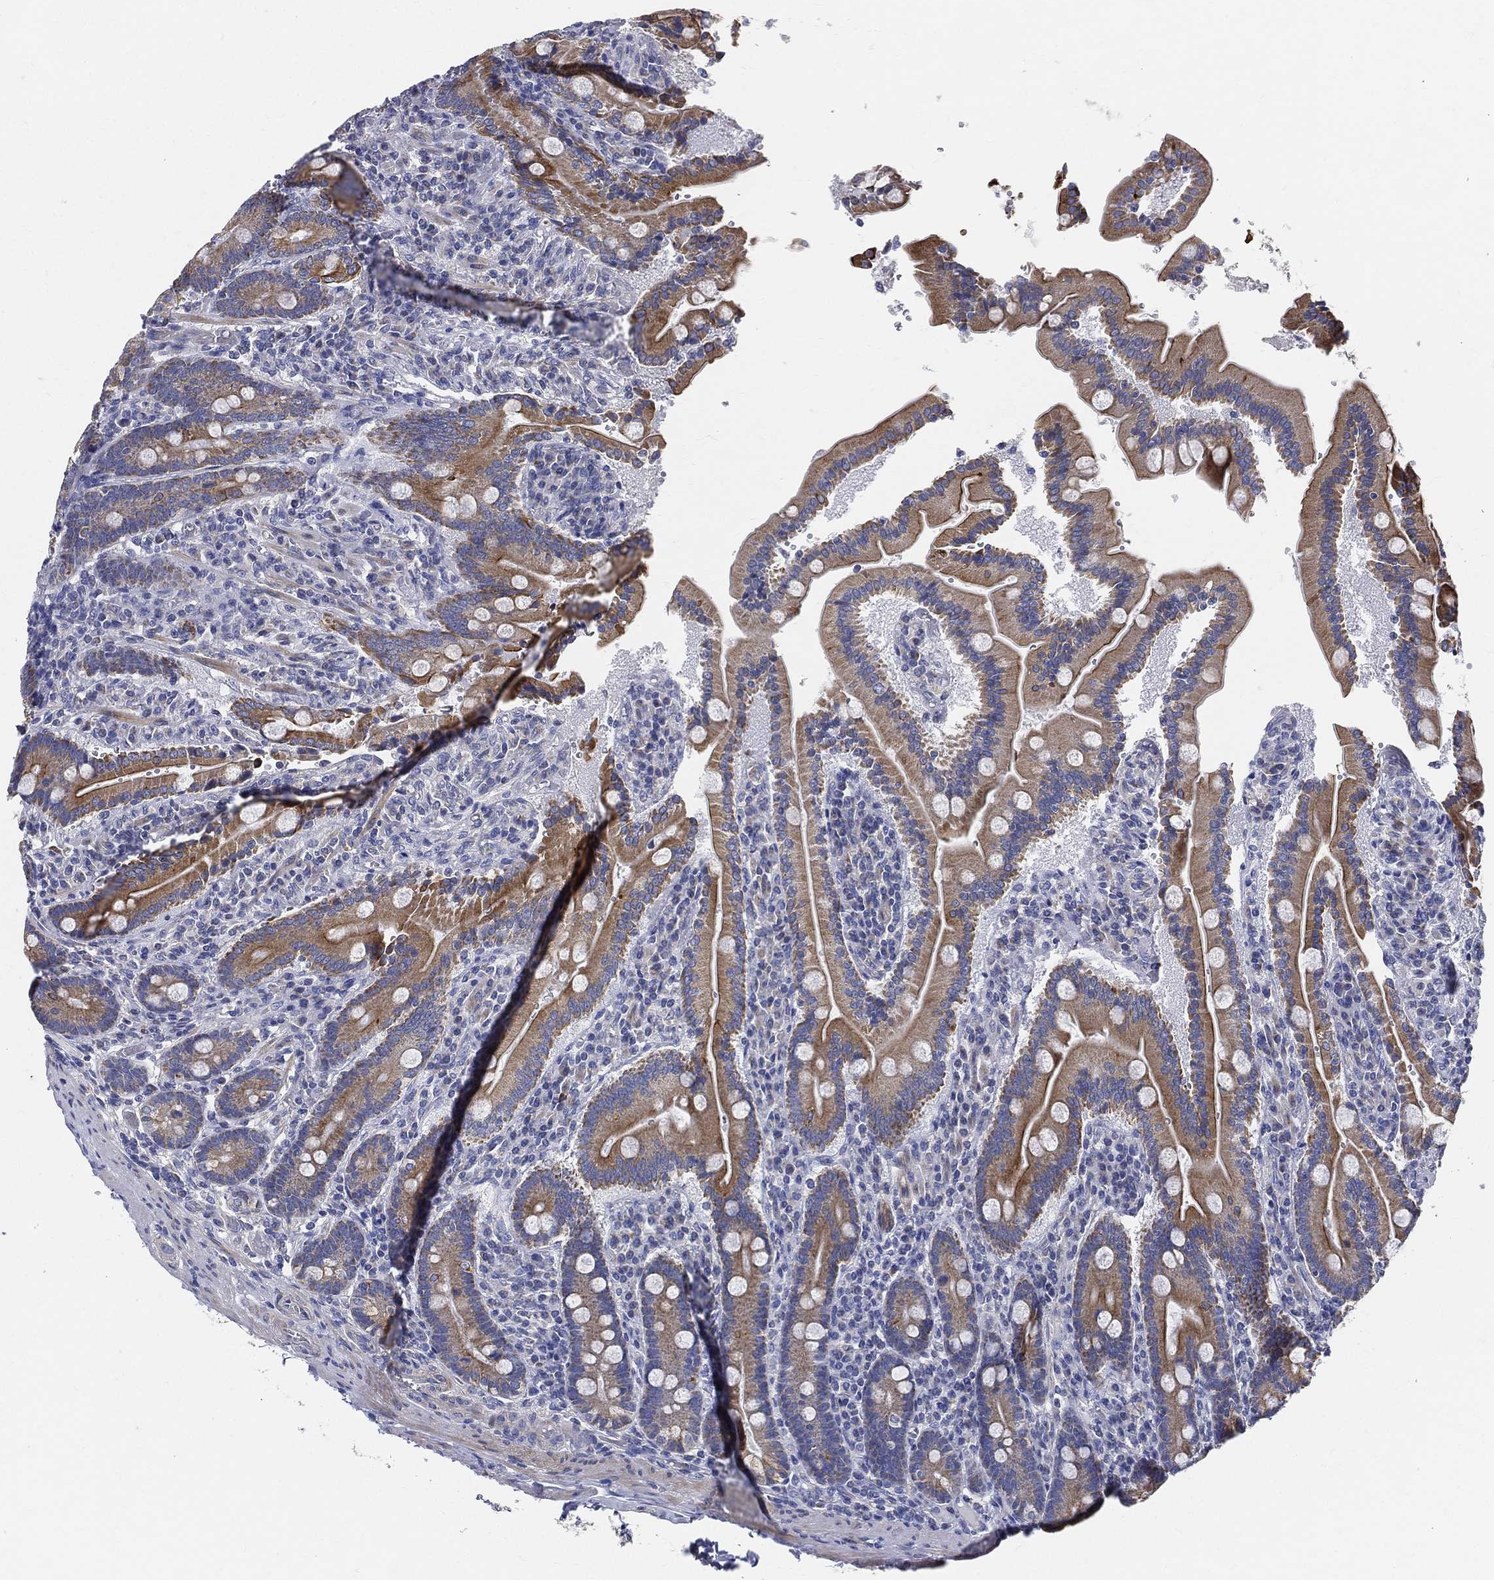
{"staining": {"intensity": "moderate", "quantity": ">75%", "location": "cytoplasmic/membranous"}, "tissue": "duodenum", "cell_type": "Glandular cells", "image_type": "normal", "snomed": [{"axis": "morphology", "description": "Normal tissue, NOS"}, {"axis": "topography", "description": "Duodenum"}], "caption": "Glandular cells reveal medium levels of moderate cytoplasmic/membranous expression in about >75% of cells in unremarkable human duodenum.", "gene": "PWWP3A", "patient": {"sex": "female", "age": 62}}